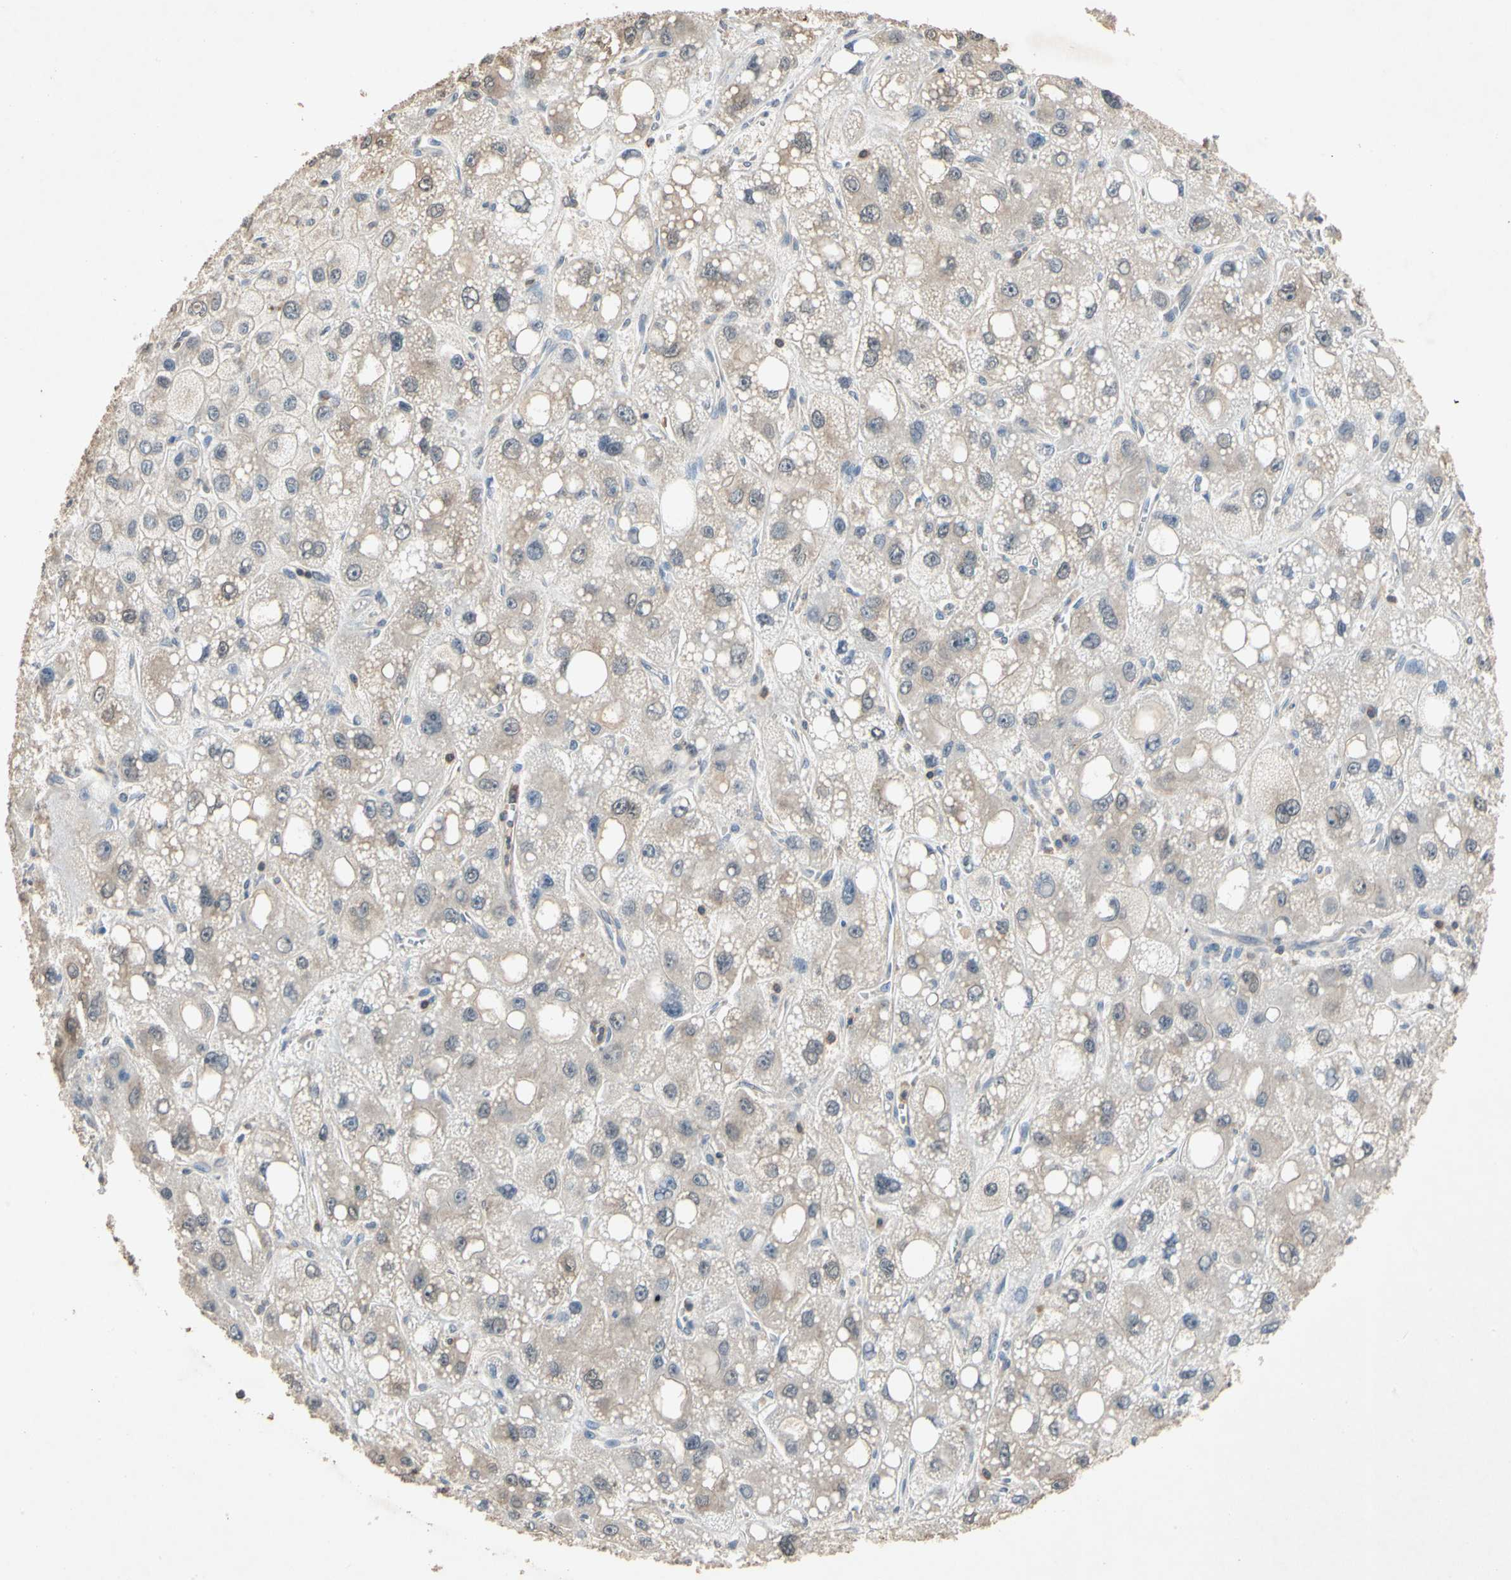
{"staining": {"intensity": "weak", "quantity": "<25%", "location": "cytoplasmic/membranous"}, "tissue": "liver cancer", "cell_type": "Tumor cells", "image_type": "cancer", "snomed": [{"axis": "morphology", "description": "Carcinoma, Hepatocellular, NOS"}, {"axis": "topography", "description": "Liver"}], "caption": "This is a histopathology image of IHC staining of hepatocellular carcinoma (liver), which shows no positivity in tumor cells.", "gene": "MAP3K10", "patient": {"sex": "male", "age": 55}}